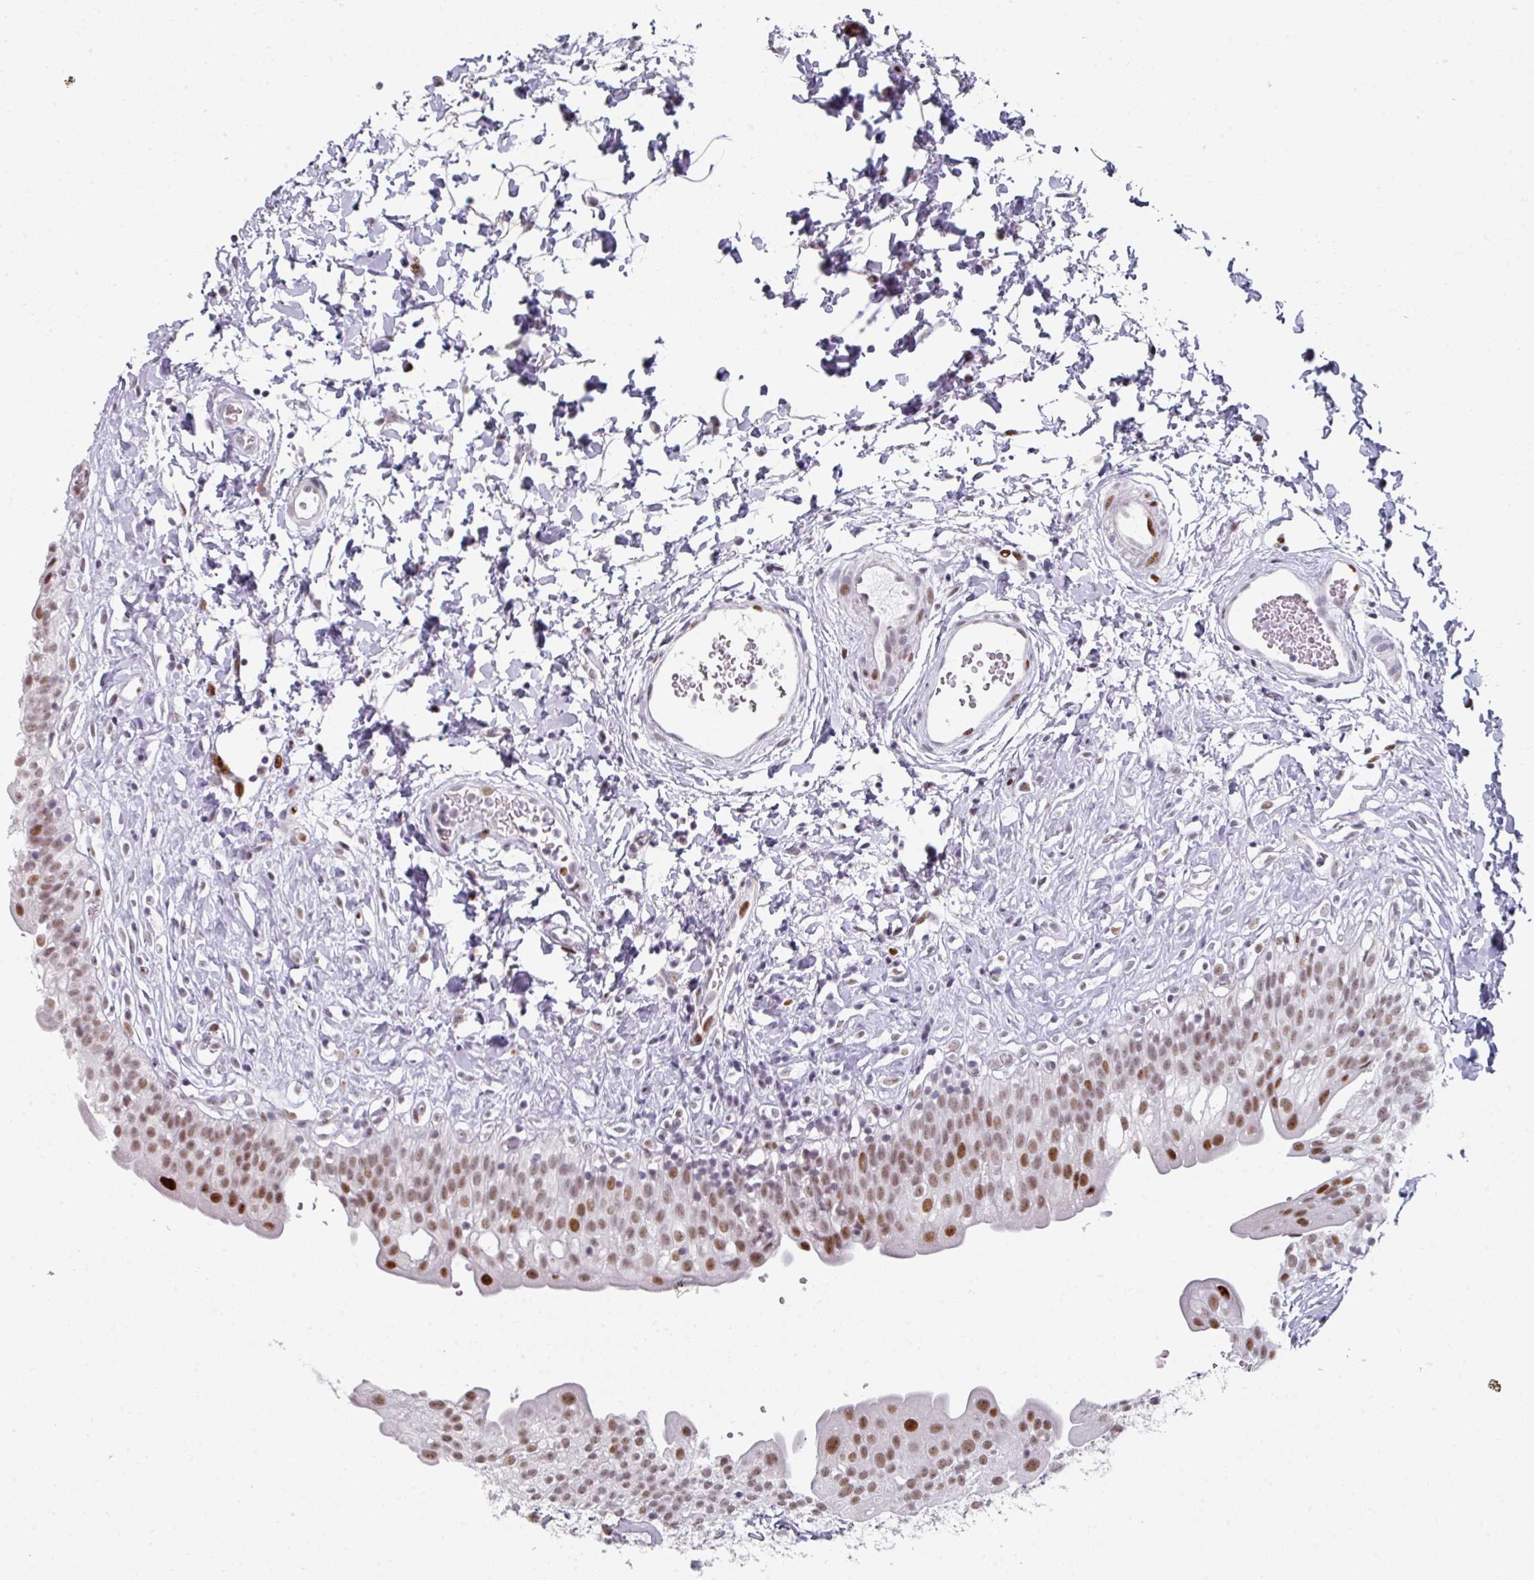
{"staining": {"intensity": "strong", "quantity": ">75%", "location": "nuclear"}, "tissue": "urinary bladder", "cell_type": "Urothelial cells", "image_type": "normal", "snomed": [{"axis": "morphology", "description": "Normal tissue, NOS"}, {"axis": "topography", "description": "Urinary bladder"}], "caption": "Human urinary bladder stained for a protein (brown) displays strong nuclear positive expression in about >75% of urothelial cells.", "gene": "SF3B5", "patient": {"sex": "male", "age": 51}}